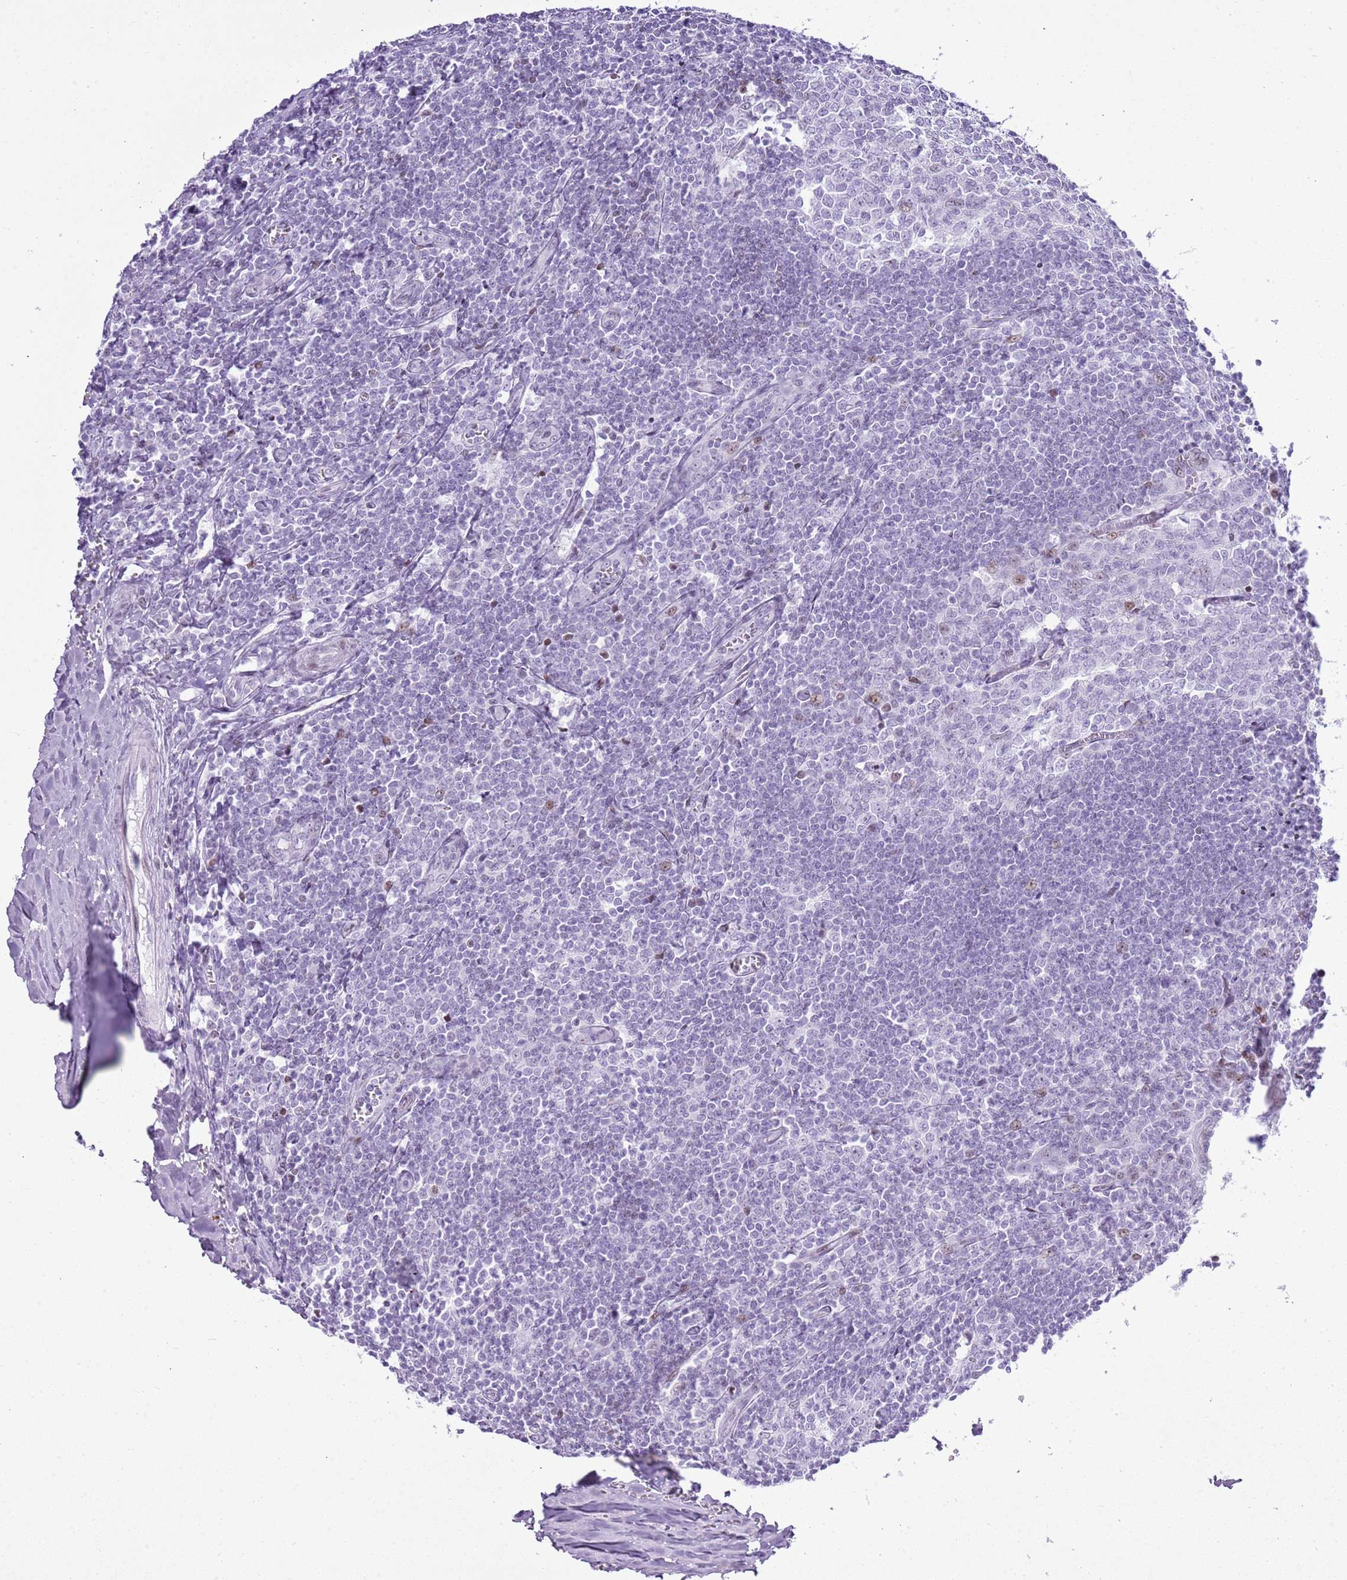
{"staining": {"intensity": "negative", "quantity": "none", "location": "none"}, "tissue": "tonsil", "cell_type": "Germinal center cells", "image_type": "normal", "snomed": [{"axis": "morphology", "description": "Normal tissue, NOS"}, {"axis": "topography", "description": "Tonsil"}], "caption": "This is an immunohistochemistry (IHC) histopathology image of benign human tonsil. There is no staining in germinal center cells.", "gene": "ASIP", "patient": {"sex": "male", "age": 27}}